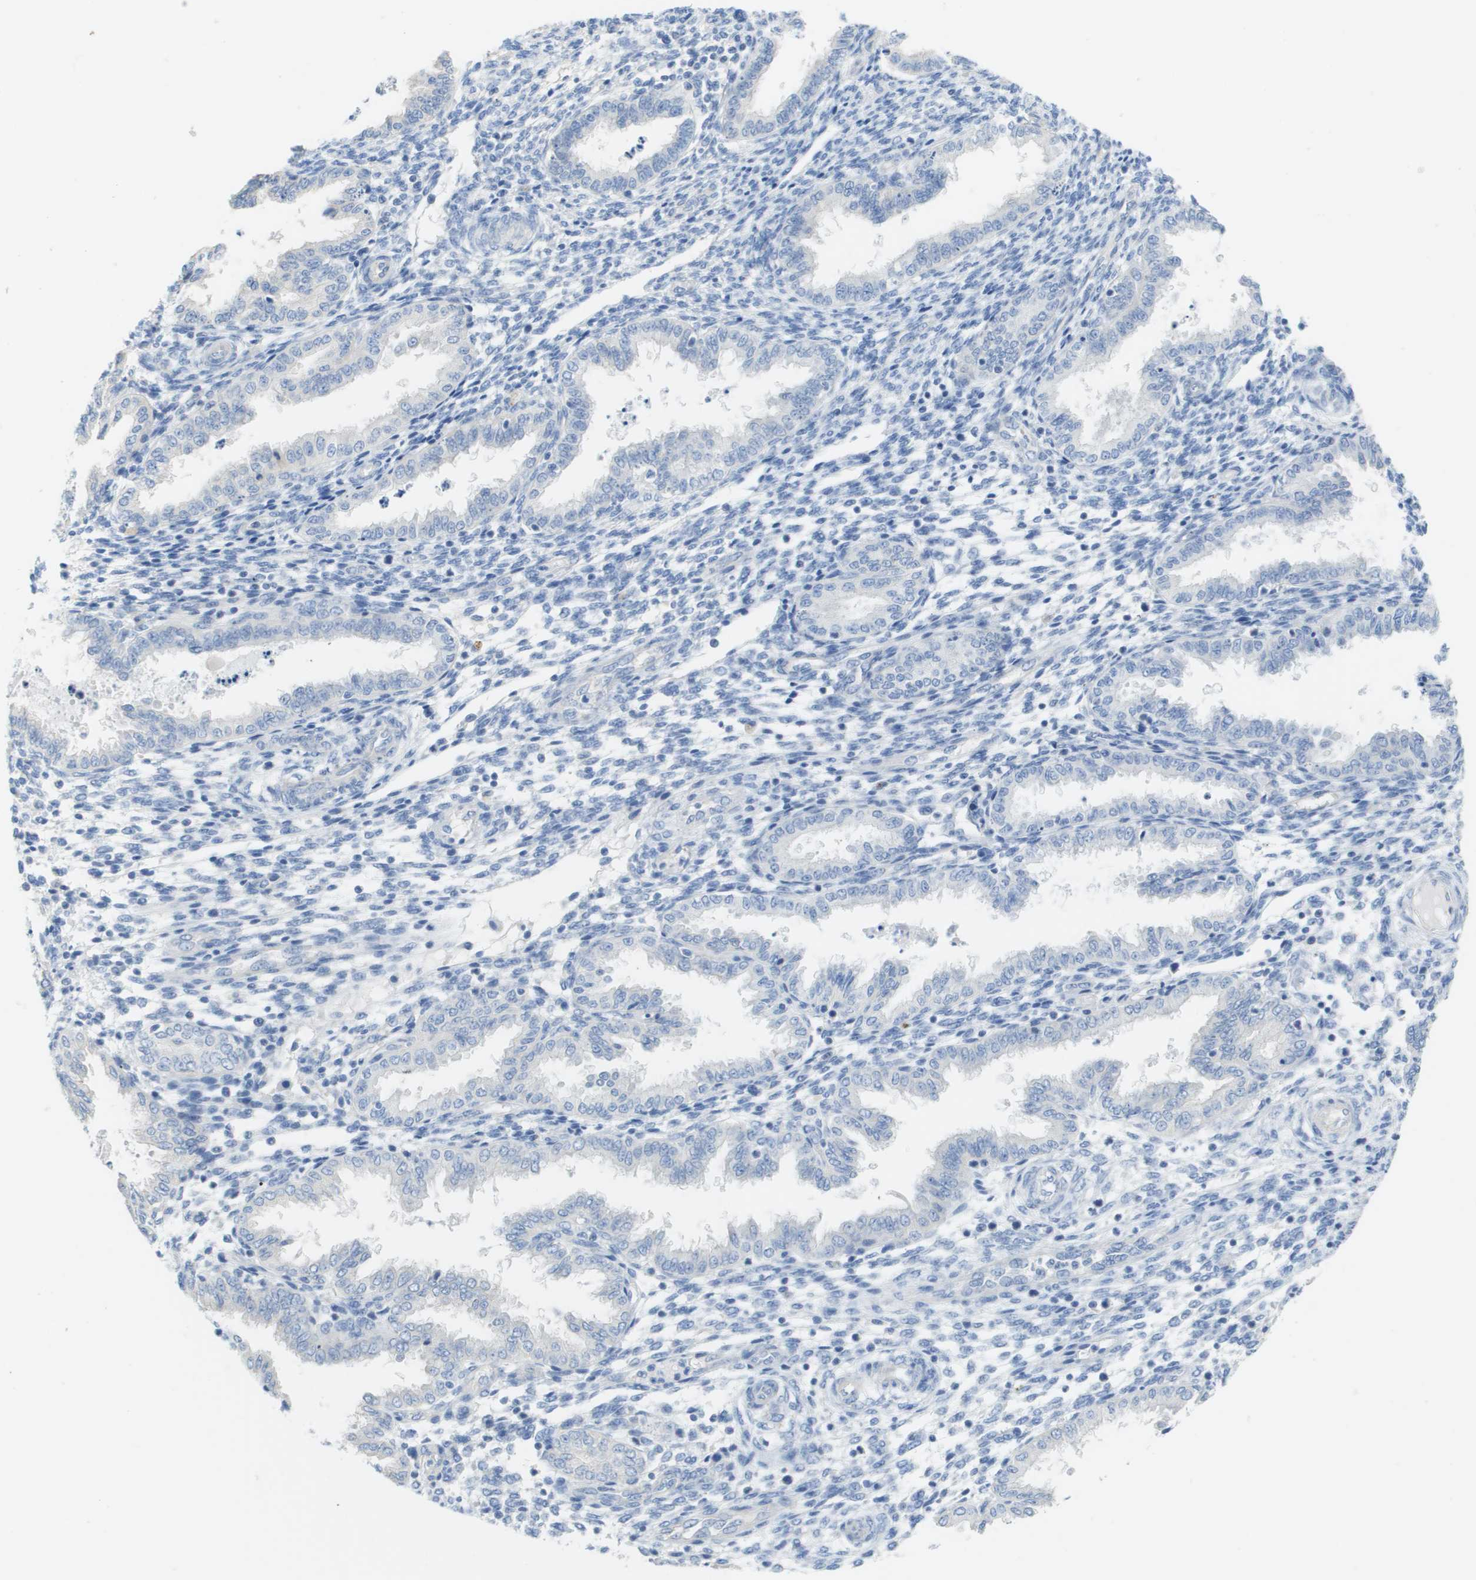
{"staining": {"intensity": "negative", "quantity": "none", "location": "none"}, "tissue": "endometrium", "cell_type": "Cells in endometrial stroma", "image_type": "normal", "snomed": [{"axis": "morphology", "description": "Normal tissue, NOS"}, {"axis": "topography", "description": "Endometrium"}], "caption": "DAB (3,3'-diaminobenzidine) immunohistochemical staining of normal human endometrium demonstrates no significant expression in cells in endometrial stroma.", "gene": "MYL3", "patient": {"sex": "female", "age": 33}}